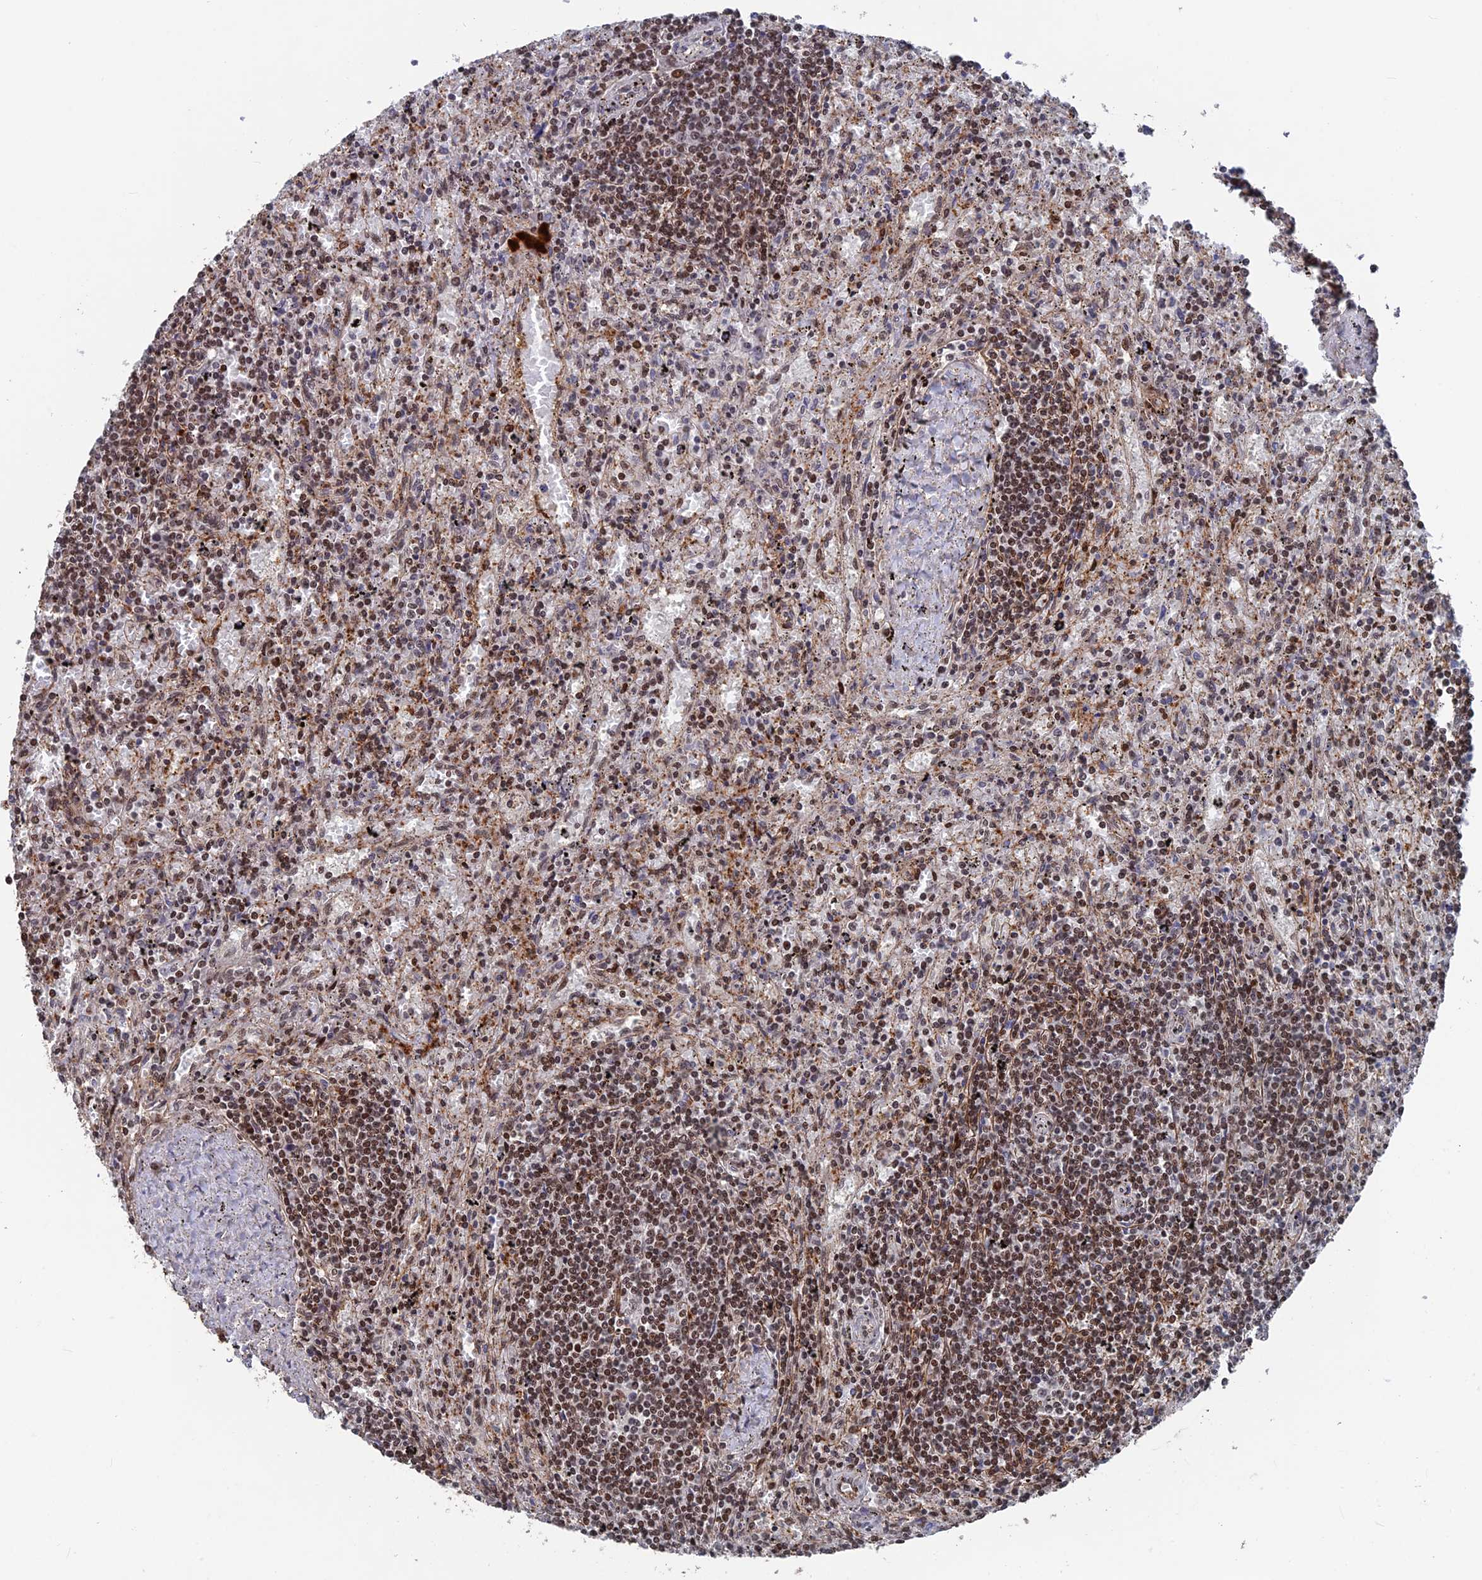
{"staining": {"intensity": "moderate", "quantity": ">75%", "location": "nuclear"}, "tissue": "lymphoma", "cell_type": "Tumor cells", "image_type": "cancer", "snomed": [{"axis": "morphology", "description": "Malignant lymphoma, non-Hodgkin's type, Low grade"}, {"axis": "topography", "description": "Spleen"}], "caption": "Malignant lymphoma, non-Hodgkin's type (low-grade) stained for a protein displays moderate nuclear positivity in tumor cells.", "gene": "SH3D21", "patient": {"sex": "male", "age": 76}}